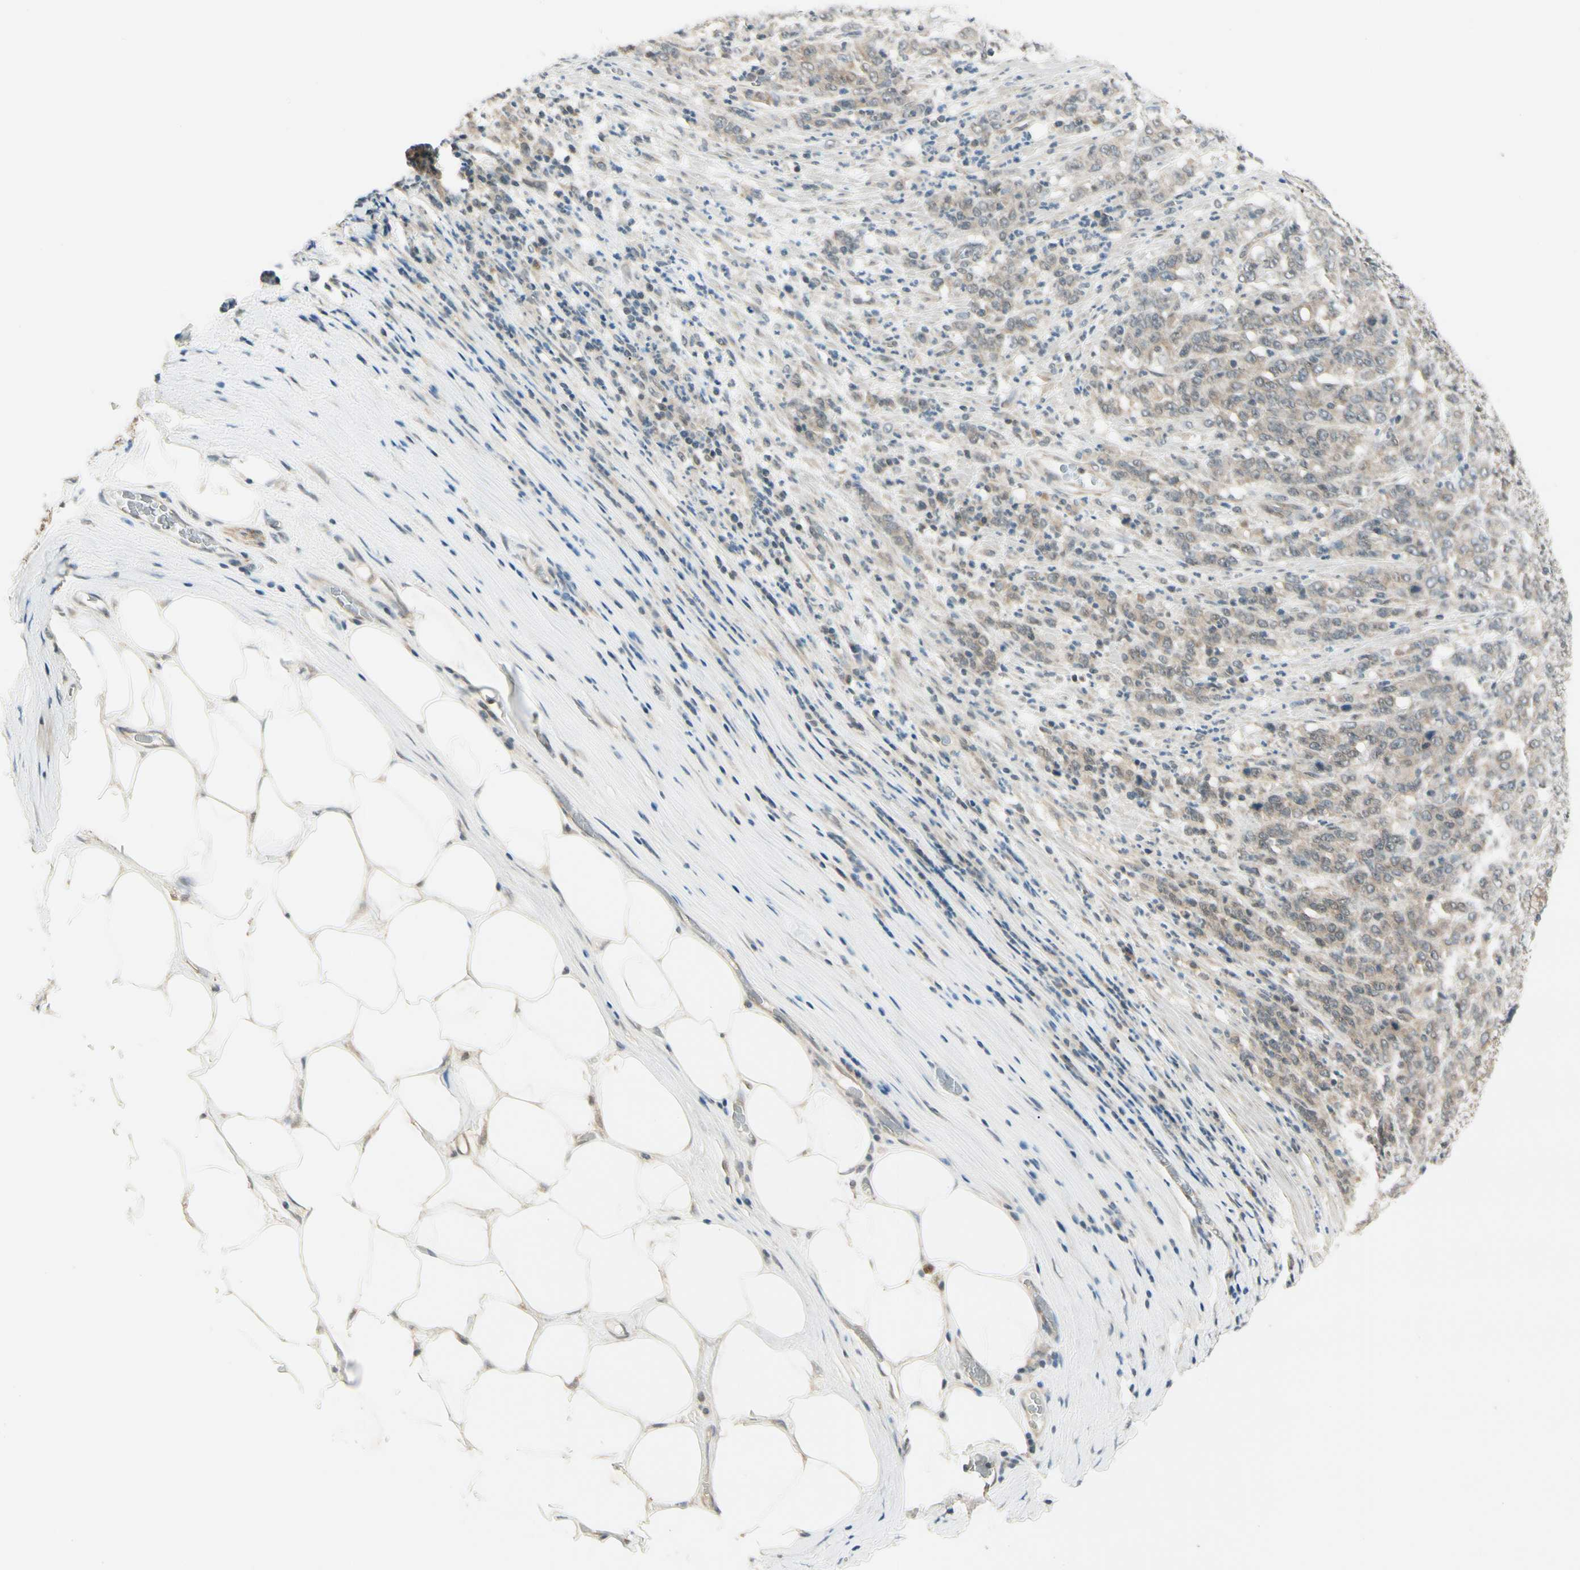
{"staining": {"intensity": "weak", "quantity": ">75%", "location": "cytoplasmic/membranous"}, "tissue": "stomach cancer", "cell_type": "Tumor cells", "image_type": "cancer", "snomed": [{"axis": "morphology", "description": "Adenocarcinoma, NOS"}, {"axis": "topography", "description": "Stomach, lower"}], "caption": "Protein staining of stomach cancer tissue demonstrates weak cytoplasmic/membranous staining in approximately >75% of tumor cells.", "gene": "ZSCAN12", "patient": {"sex": "female", "age": 71}}